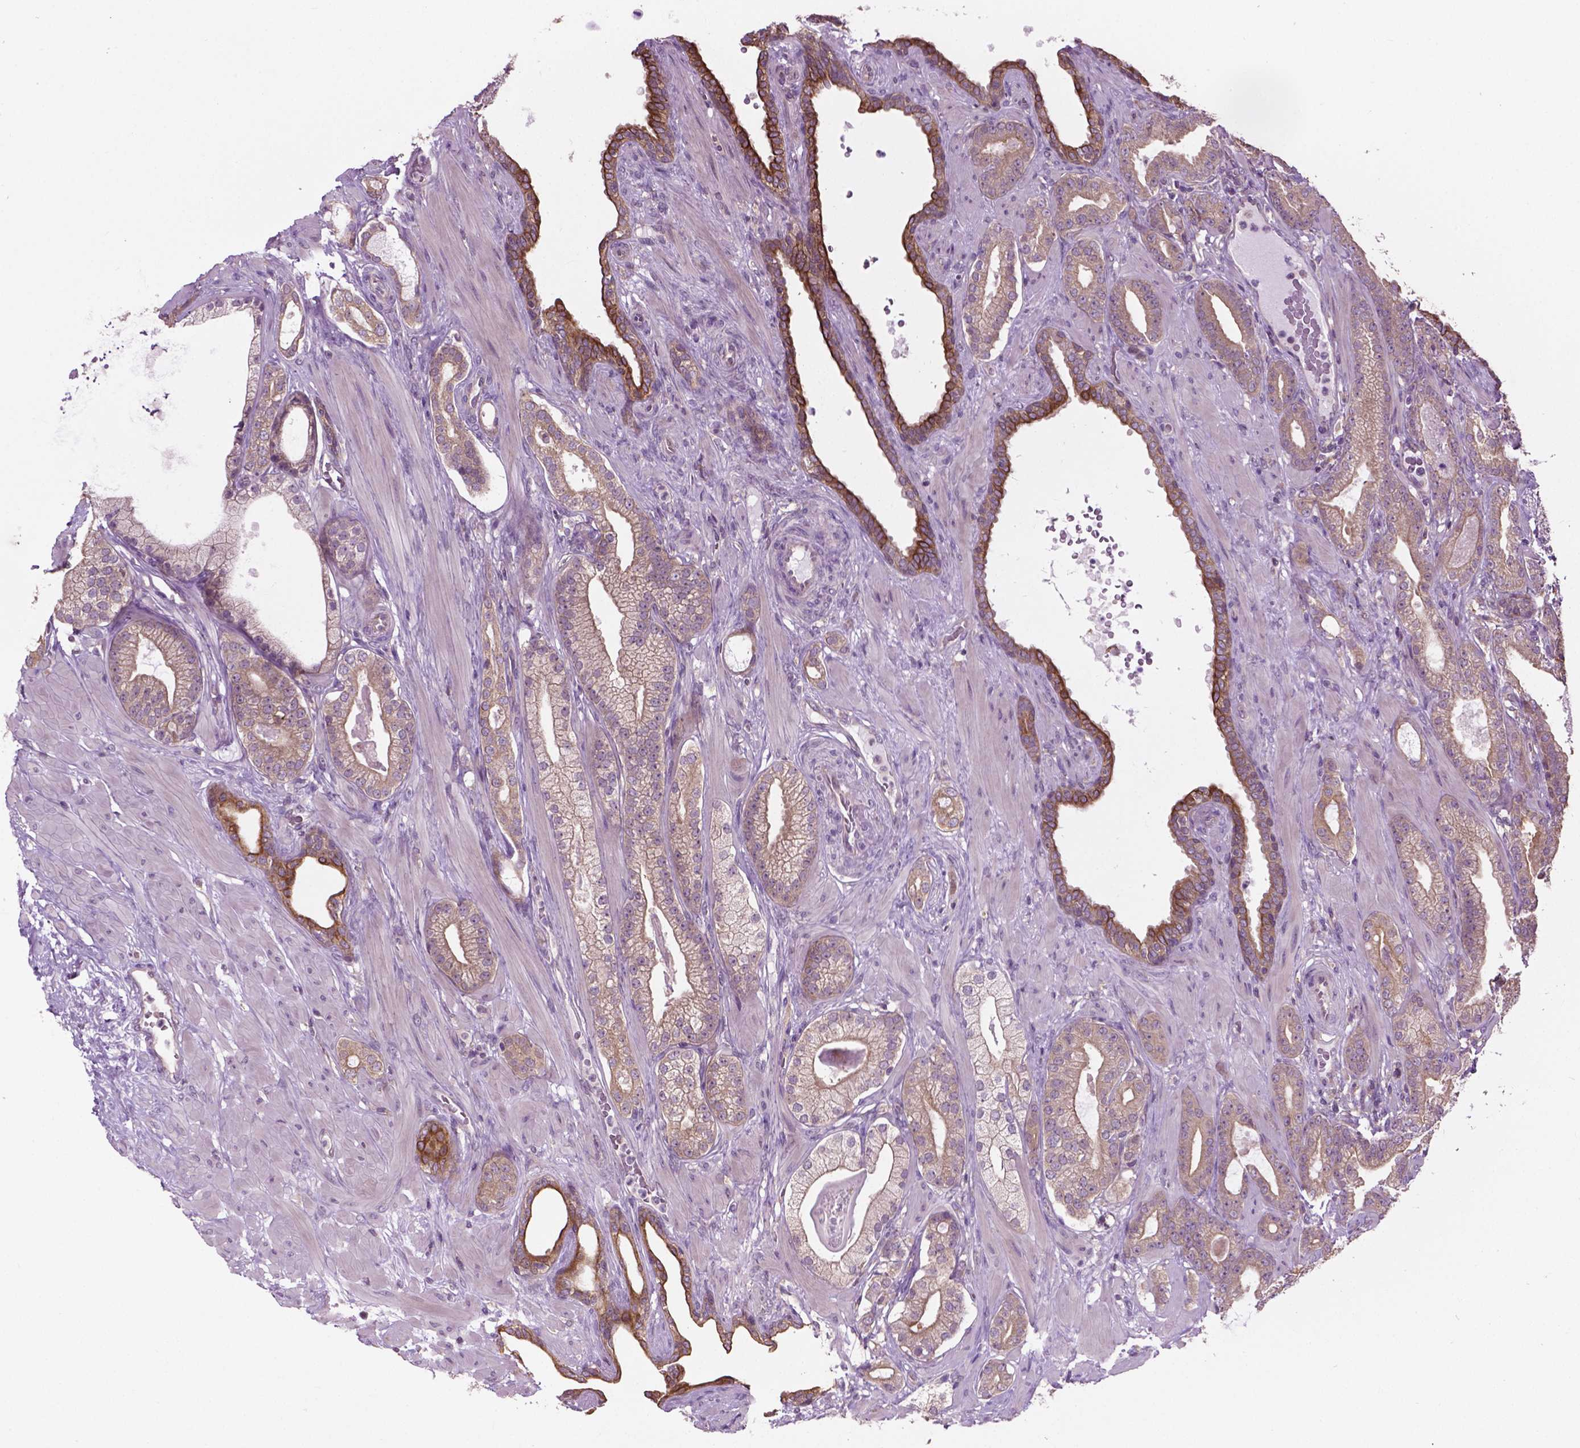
{"staining": {"intensity": "weak", "quantity": ">75%", "location": "cytoplasmic/membranous"}, "tissue": "prostate cancer", "cell_type": "Tumor cells", "image_type": "cancer", "snomed": [{"axis": "morphology", "description": "Adenocarcinoma, Low grade"}, {"axis": "topography", "description": "Prostate"}], "caption": "Prostate cancer stained with a protein marker demonstrates weak staining in tumor cells.", "gene": "MZT1", "patient": {"sex": "male", "age": 57}}